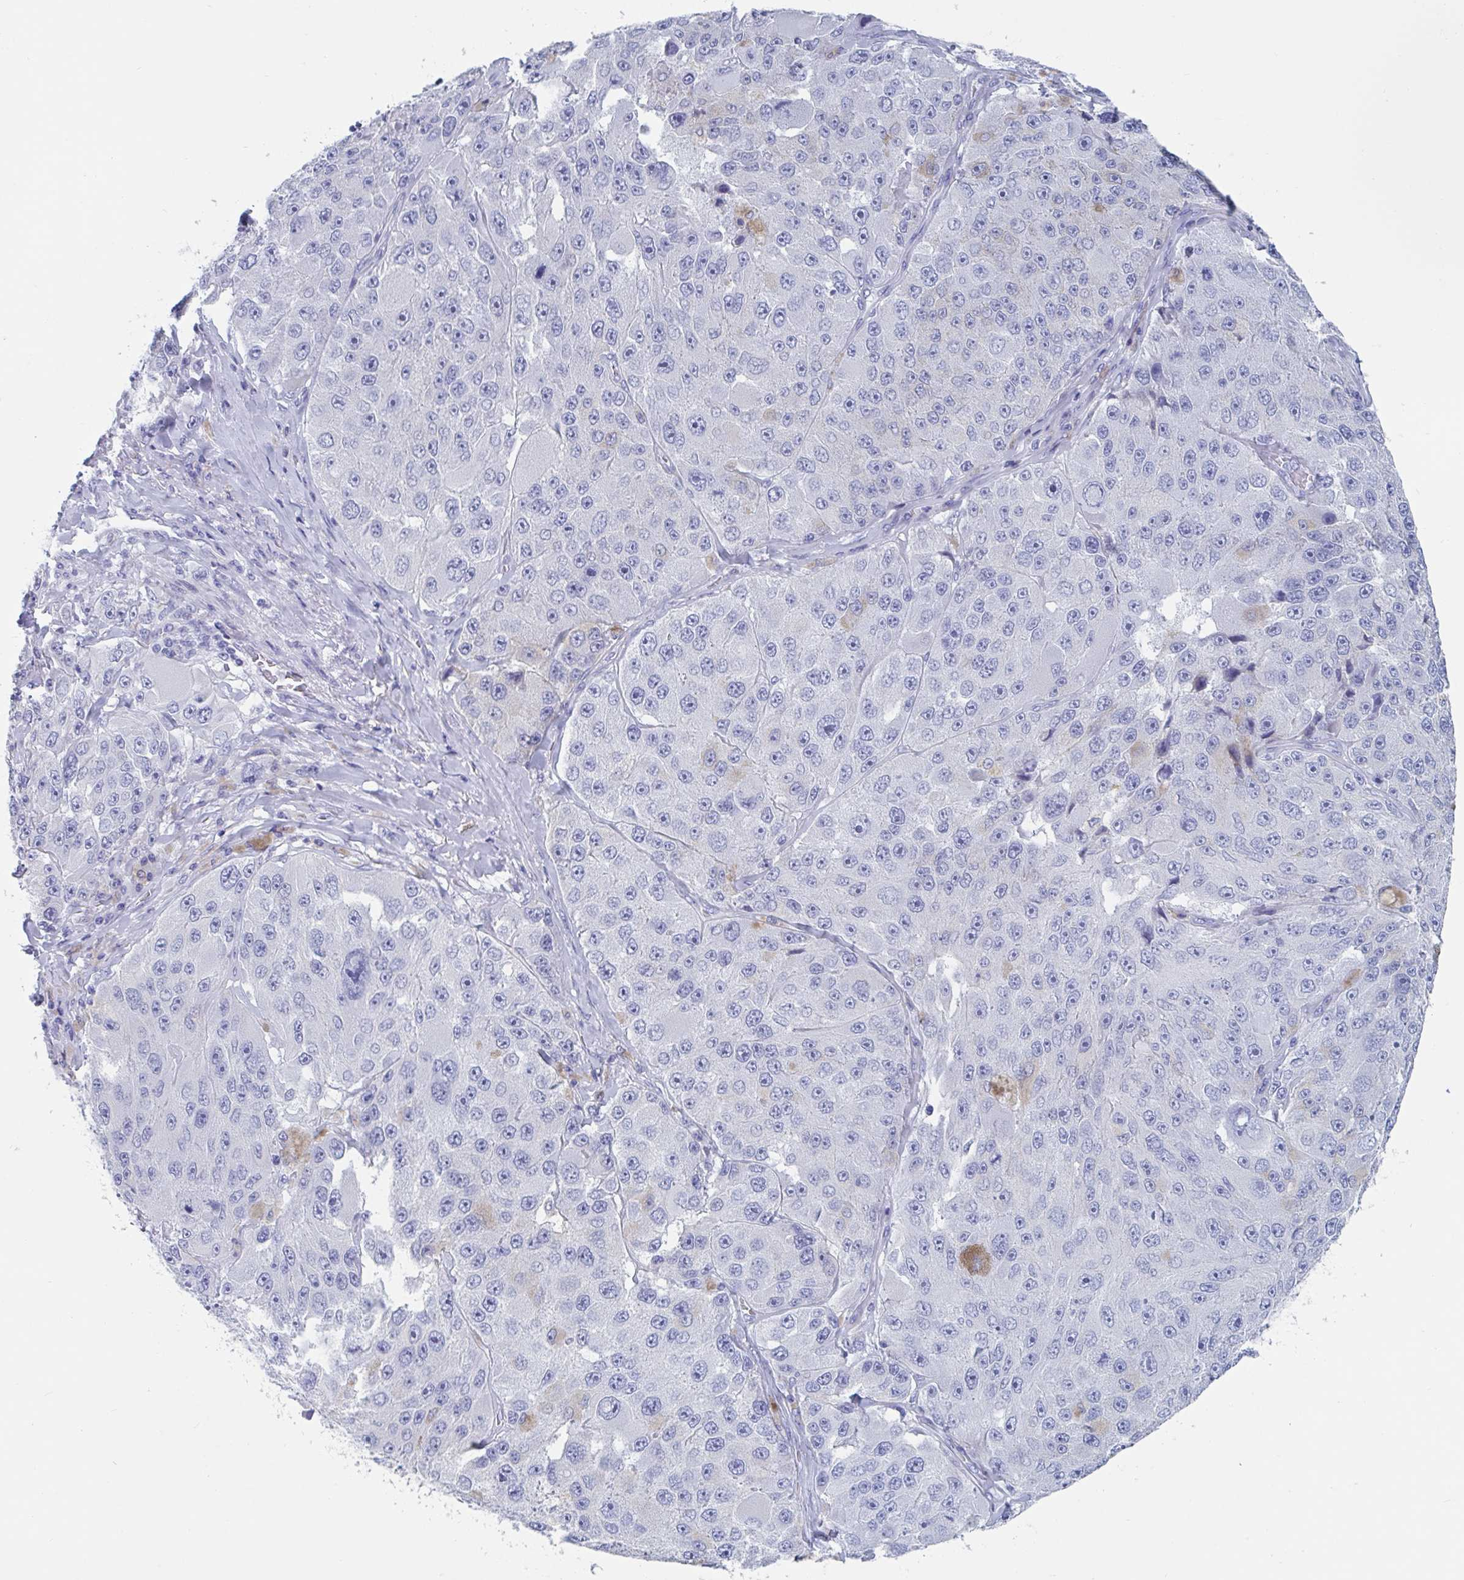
{"staining": {"intensity": "negative", "quantity": "none", "location": "none"}, "tissue": "melanoma", "cell_type": "Tumor cells", "image_type": "cancer", "snomed": [{"axis": "morphology", "description": "Malignant melanoma, Metastatic site"}, {"axis": "topography", "description": "Lymph node"}], "caption": "Malignant melanoma (metastatic site) was stained to show a protein in brown. There is no significant expression in tumor cells.", "gene": "DPEP3", "patient": {"sex": "male", "age": 62}}